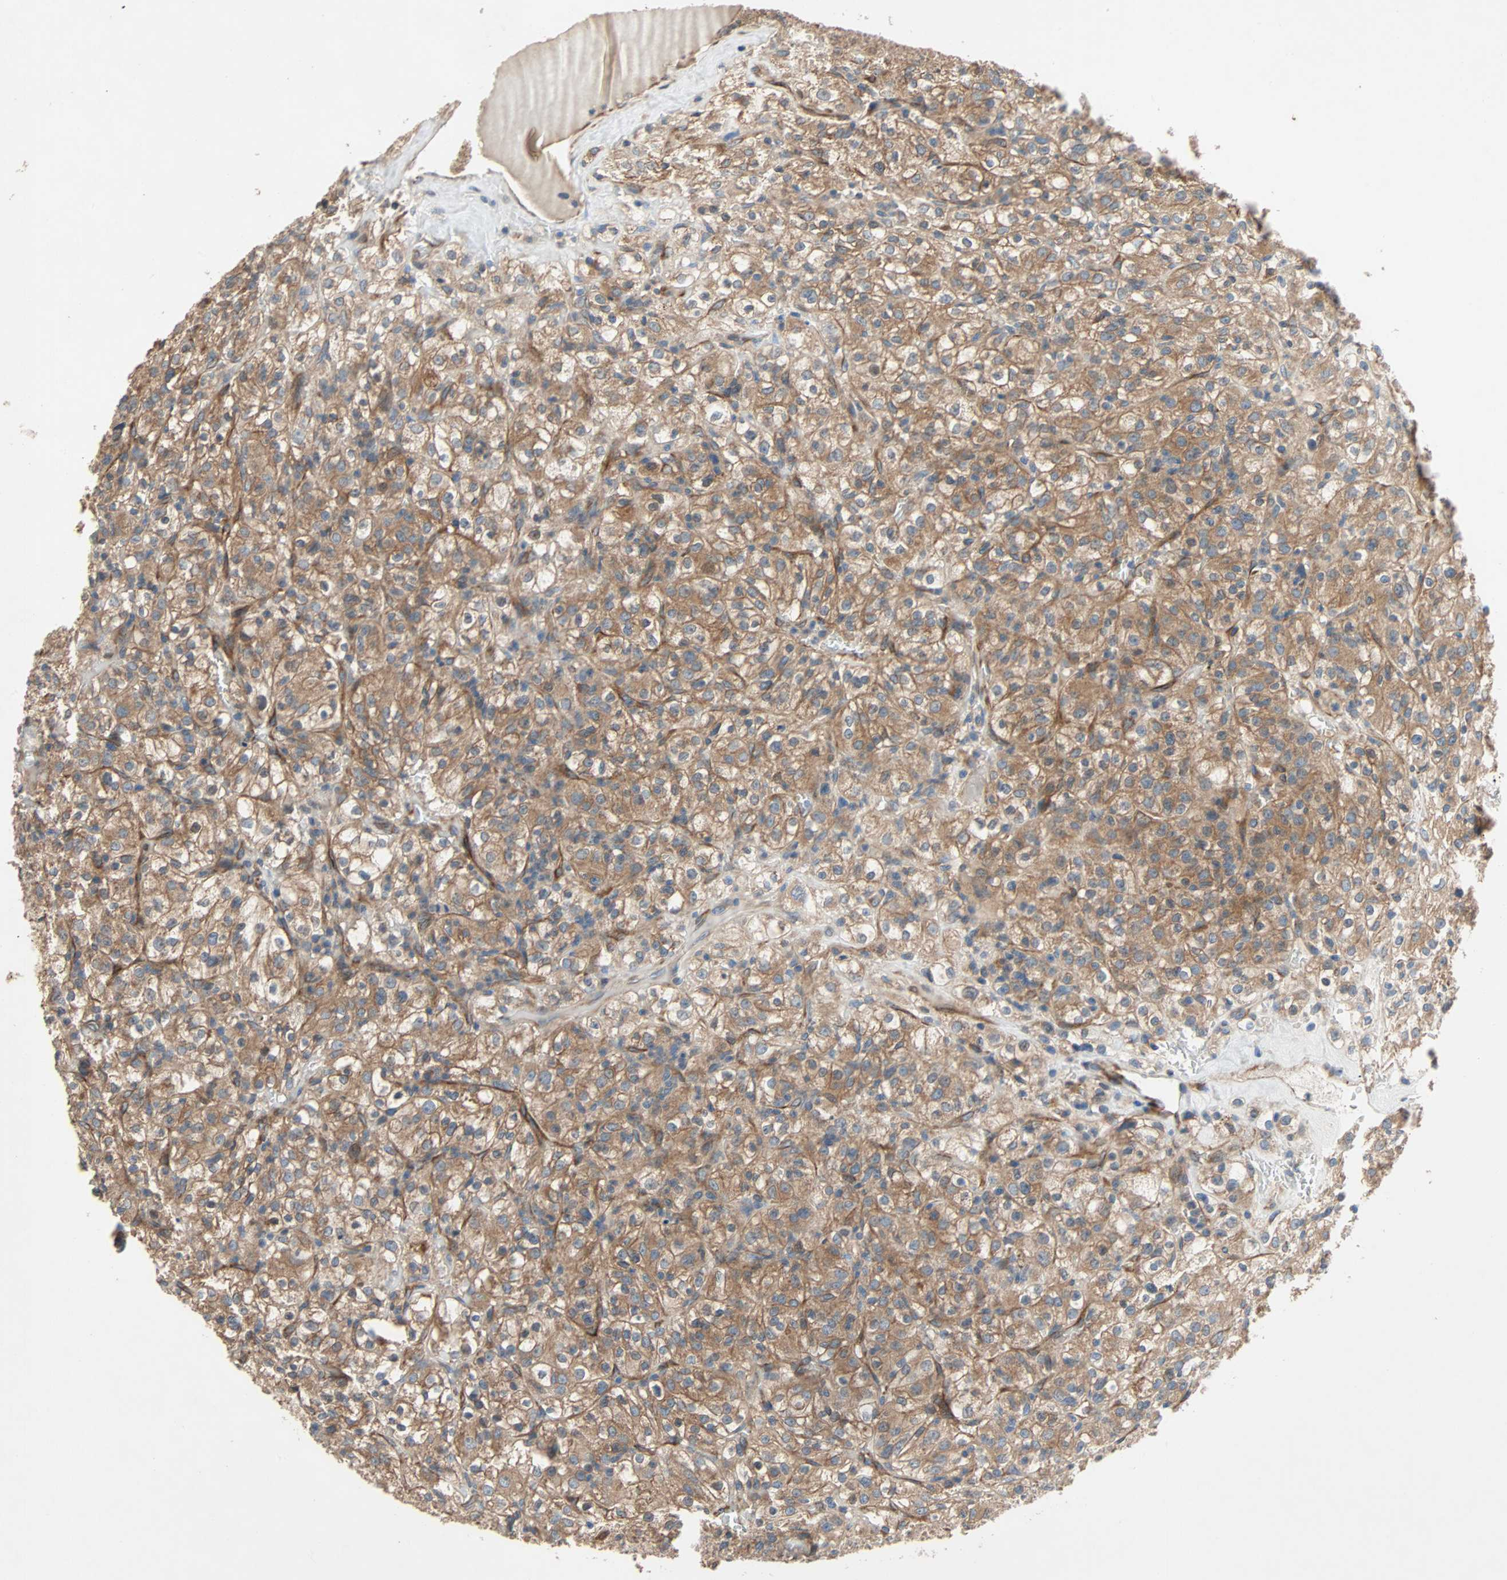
{"staining": {"intensity": "moderate", "quantity": ">75%", "location": "cytoplasmic/membranous"}, "tissue": "renal cancer", "cell_type": "Tumor cells", "image_type": "cancer", "snomed": [{"axis": "morphology", "description": "Normal tissue, NOS"}, {"axis": "morphology", "description": "Adenocarcinoma, NOS"}, {"axis": "topography", "description": "Kidney"}], "caption": "There is medium levels of moderate cytoplasmic/membranous positivity in tumor cells of renal adenocarcinoma, as demonstrated by immunohistochemical staining (brown color).", "gene": "XYLT1", "patient": {"sex": "female", "age": 72}}